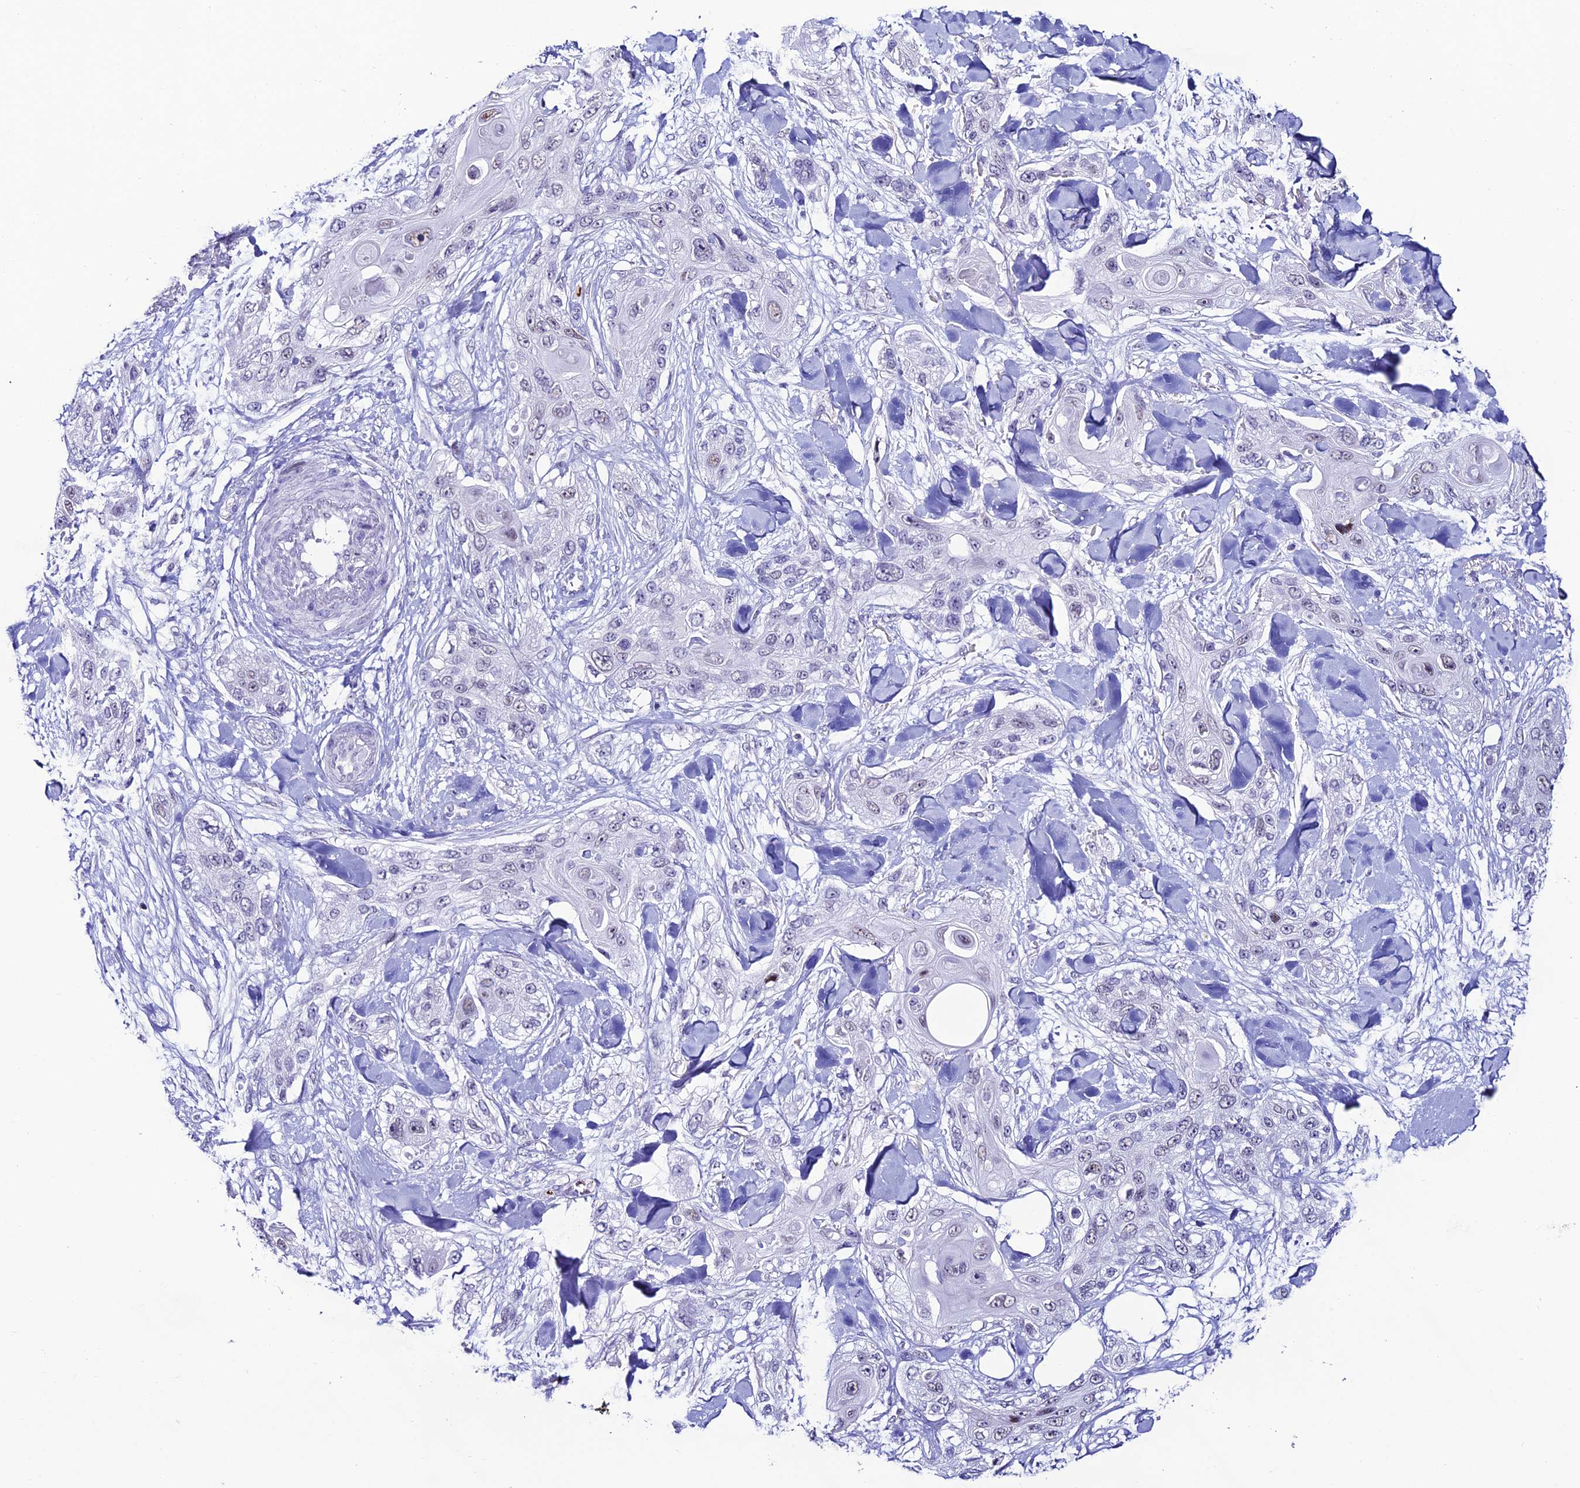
{"staining": {"intensity": "negative", "quantity": "none", "location": "none"}, "tissue": "skin cancer", "cell_type": "Tumor cells", "image_type": "cancer", "snomed": [{"axis": "morphology", "description": "Normal tissue, NOS"}, {"axis": "morphology", "description": "Squamous cell carcinoma, NOS"}, {"axis": "topography", "description": "Skin"}], "caption": "Human squamous cell carcinoma (skin) stained for a protein using immunohistochemistry shows no expression in tumor cells.", "gene": "MFSD2B", "patient": {"sex": "male", "age": 72}}